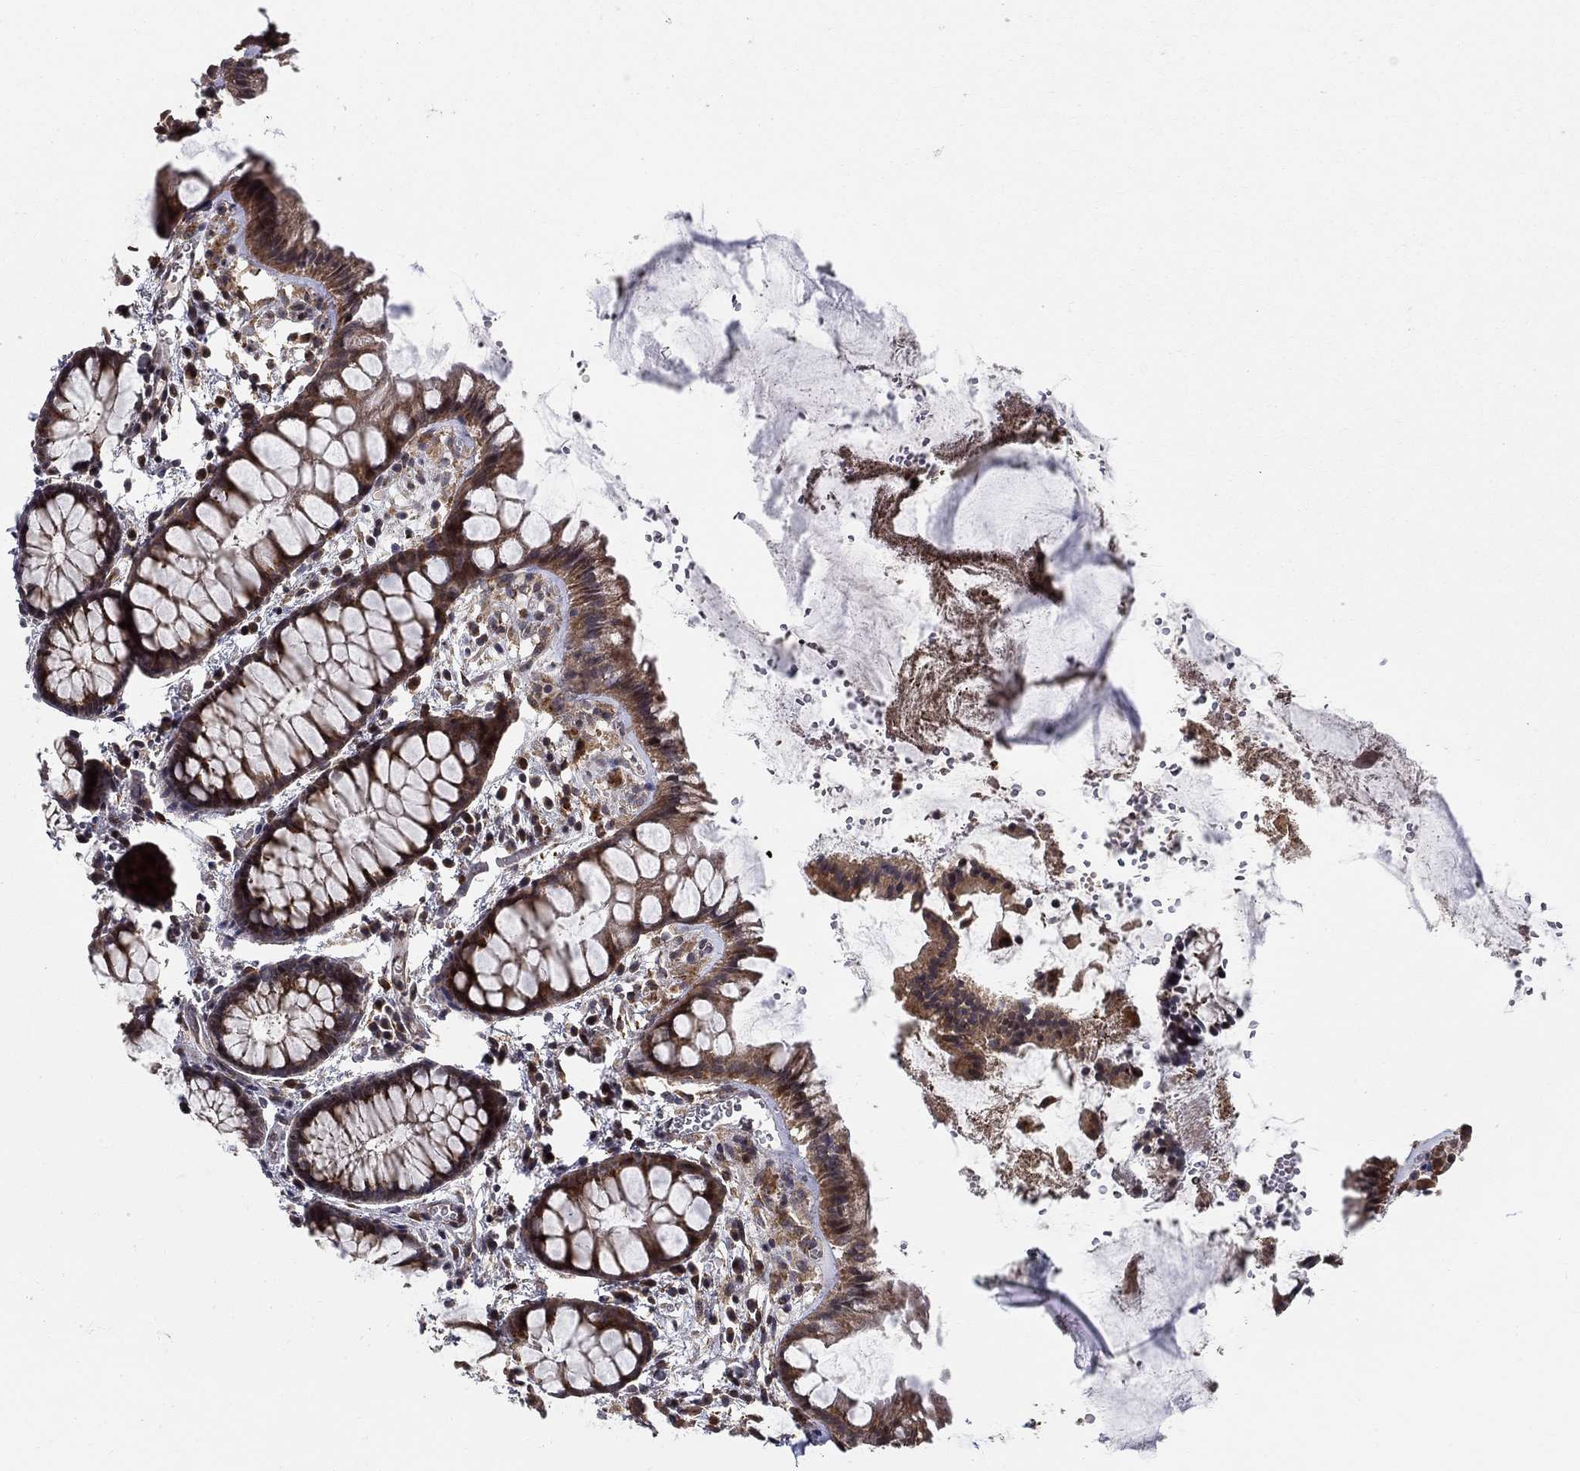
{"staining": {"intensity": "strong", "quantity": ">75%", "location": "cytoplasmic/membranous"}, "tissue": "rectum", "cell_type": "Glandular cells", "image_type": "normal", "snomed": [{"axis": "morphology", "description": "Normal tissue, NOS"}, {"axis": "topography", "description": "Rectum"}], "caption": "Immunohistochemistry image of unremarkable rectum stained for a protein (brown), which reveals high levels of strong cytoplasmic/membranous staining in about >75% of glandular cells.", "gene": "ZNF594", "patient": {"sex": "female", "age": 62}}